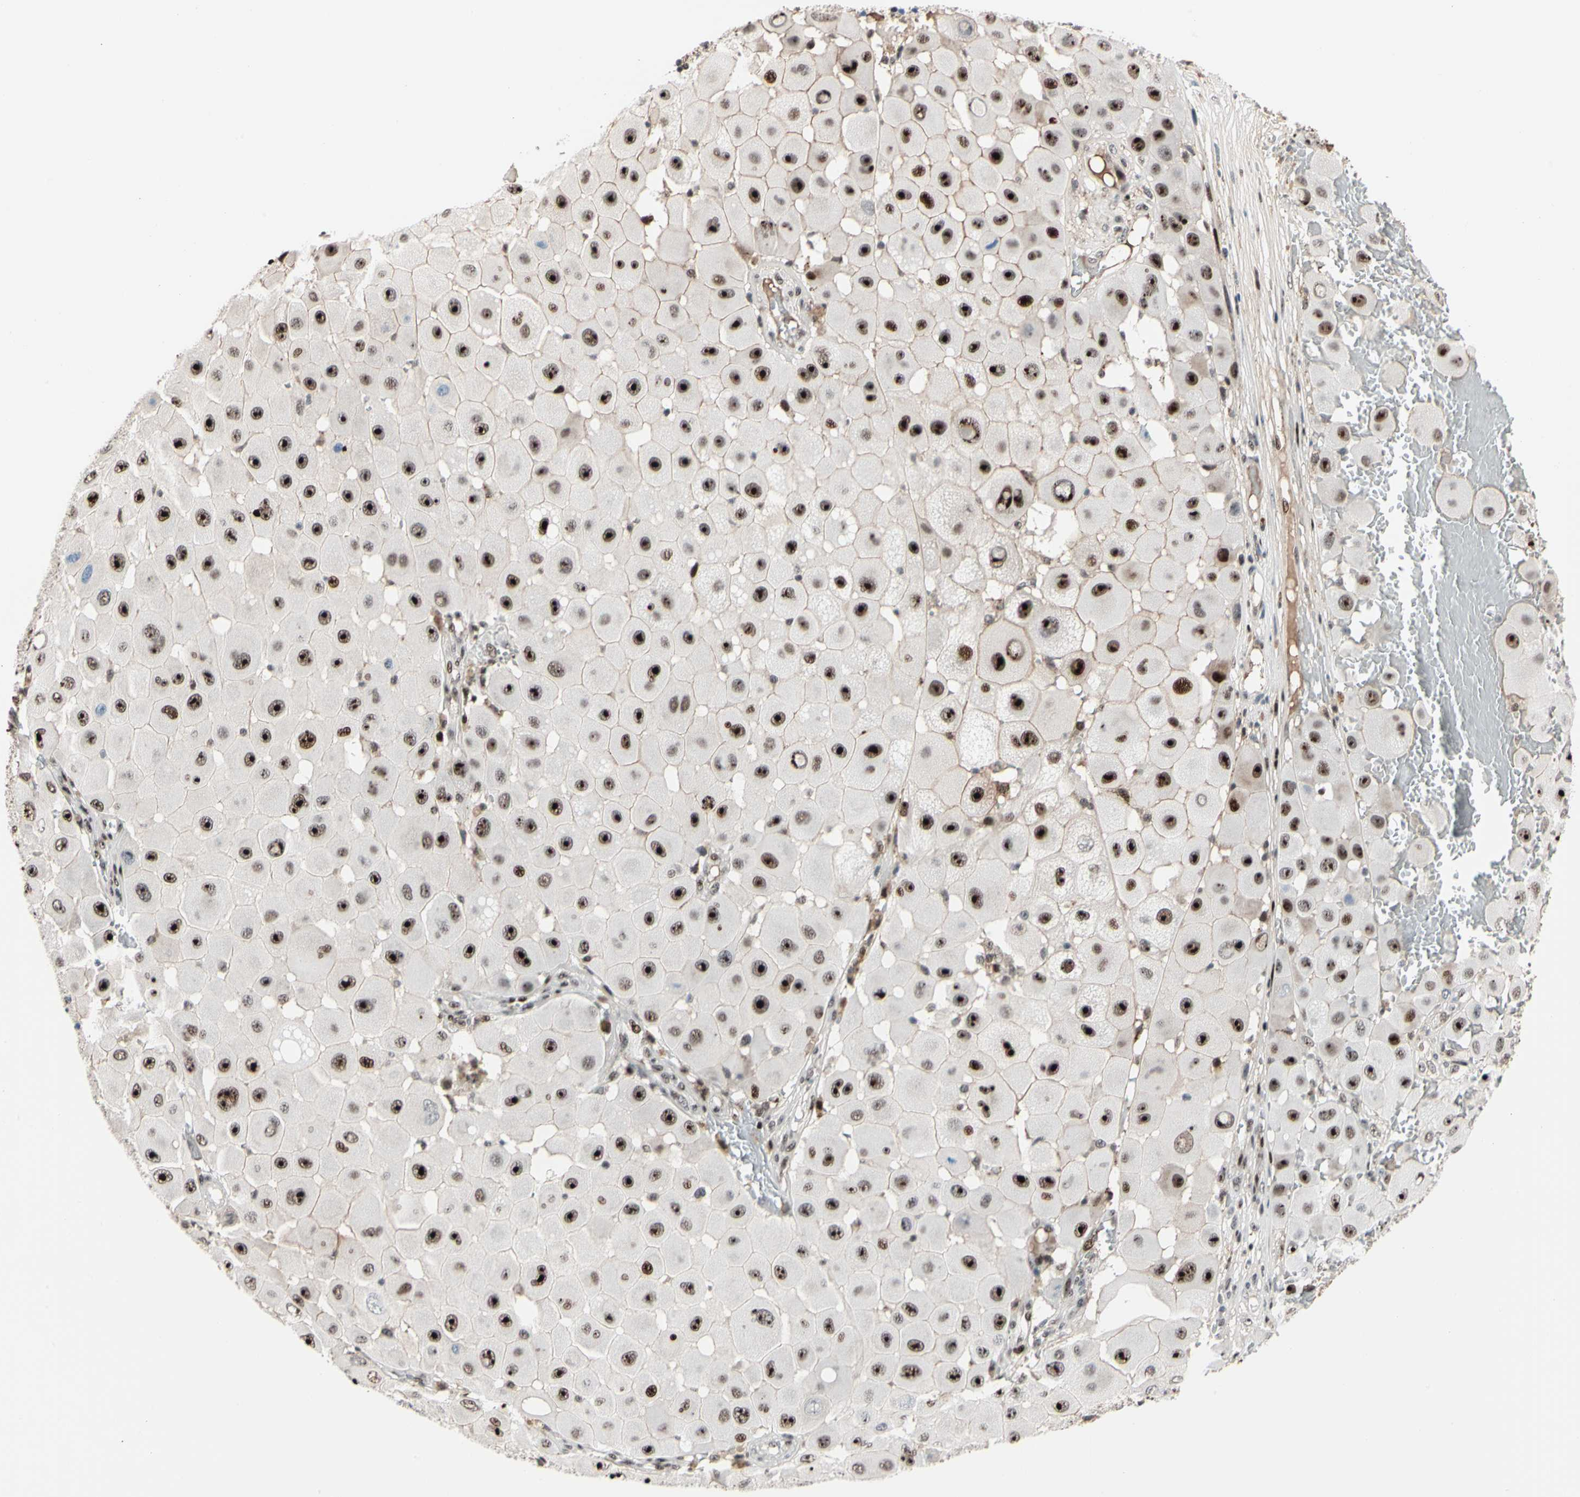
{"staining": {"intensity": "strong", "quantity": ">75%", "location": "nuclear"}, "tissue": "melanoma", "cell_type": "Tumor cells", "image_type": "cancer", "snomed": [{"axis": "morphology", "description": "Malignant melanoma, NOS"}, {"axis": "topography", "description": "Skin"}], "caption": "Immunohistochemical staining of human melanoma displays high levels of strong nuclear protein expression in about >75% of tumor cells. (DAB IHC, brown staining for protein, blue staining for nuclei).", "gene": "FOXO3", "patient": {"sex": "female", "age": 81}}